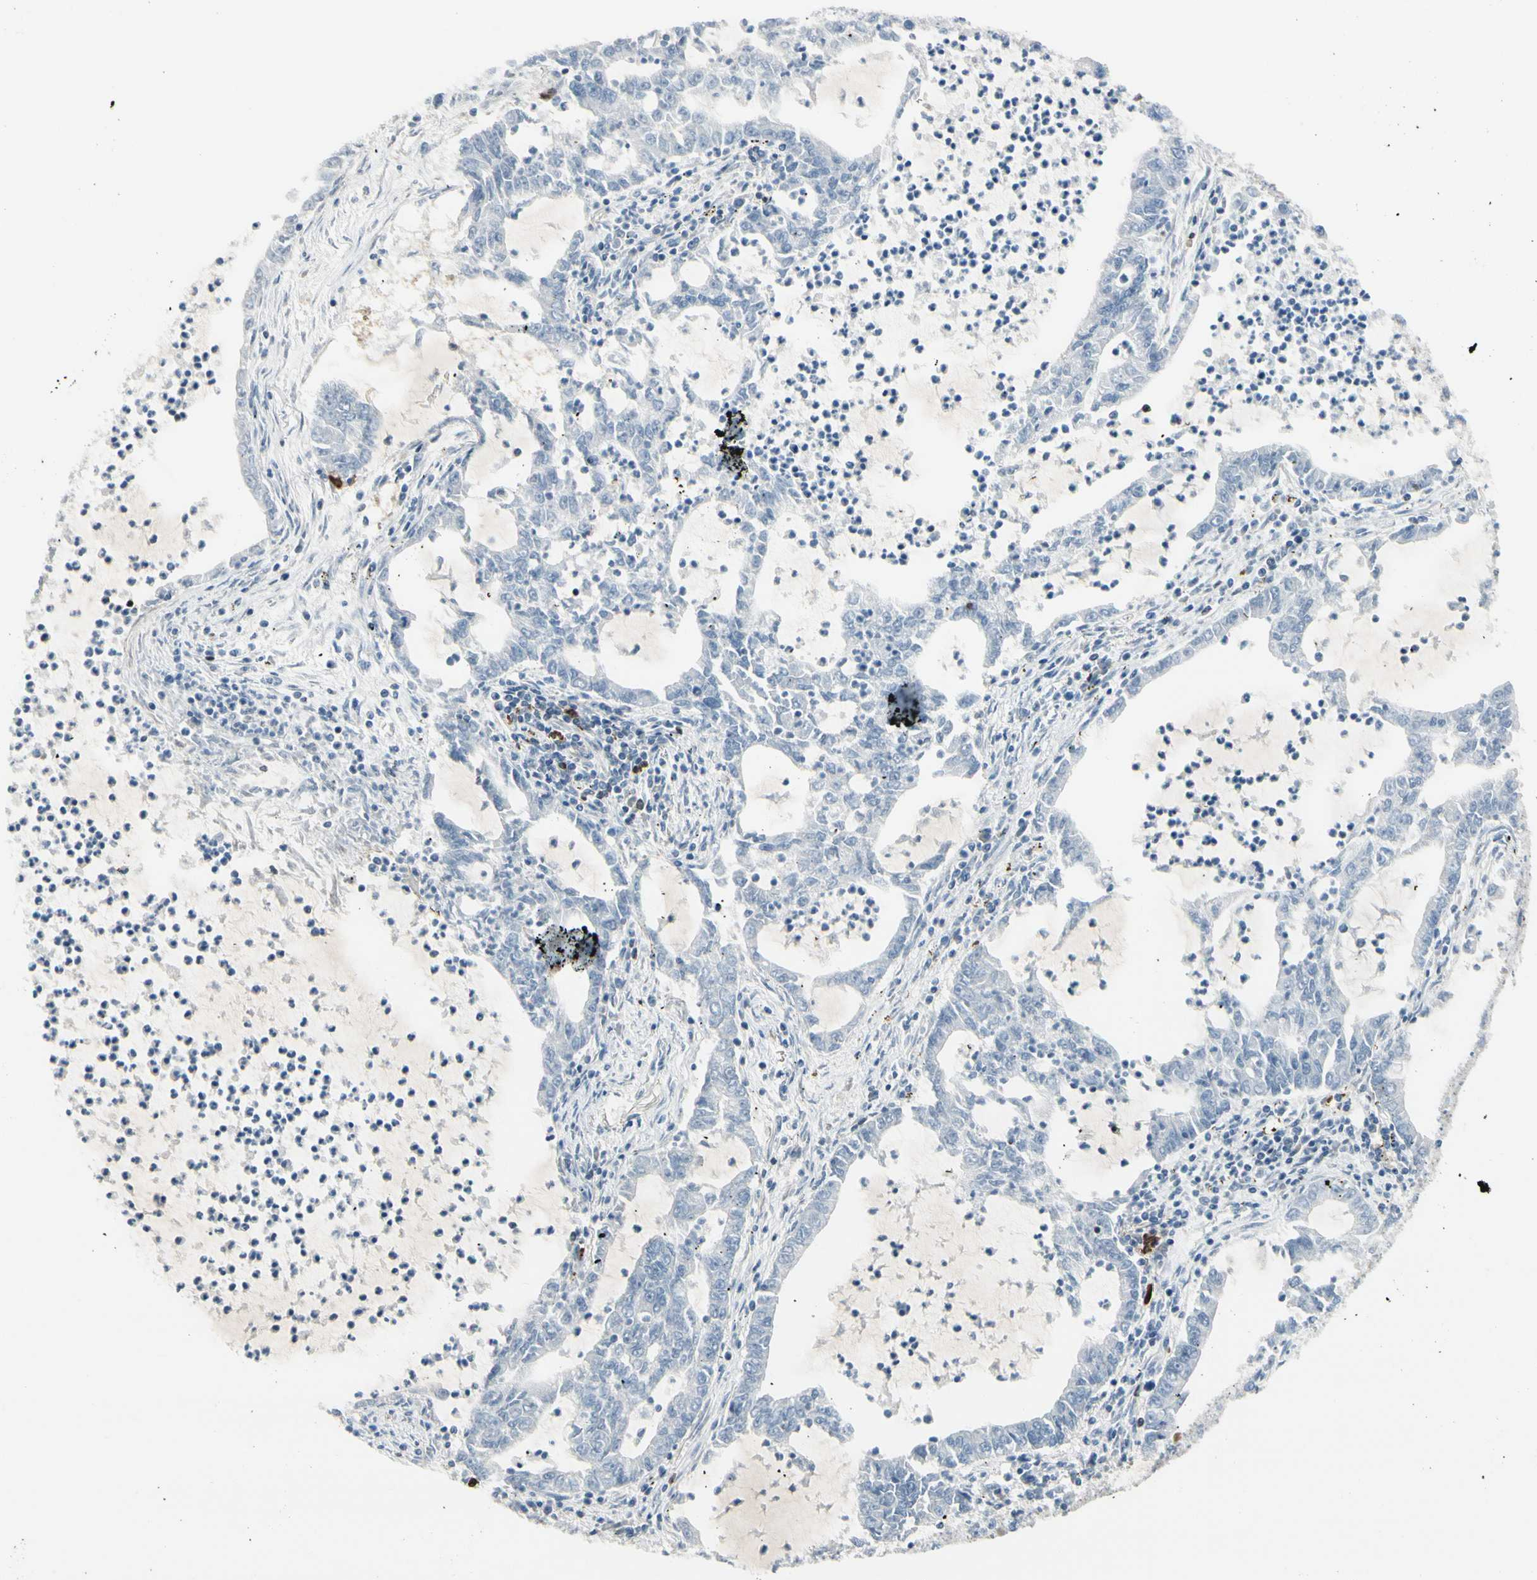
{"staining": {"intensity": "negative", "quantity": "none", "location": "none"}, "tissue": "lung cancer", "cell_type": "Tumor cells", "image_type": "cancer", "snomed": [{"axis": "morphology", "description": "Adenocarcinoma, NOS"}, {"axis": "topography", "description": "Lung"}], "caption": "Lung adenocarcinoma stained for a protein using IHC demonstrates no positivity tumor cells.", "gene": "TRAF1", "patient": {"sex": "female", "age": 51}}